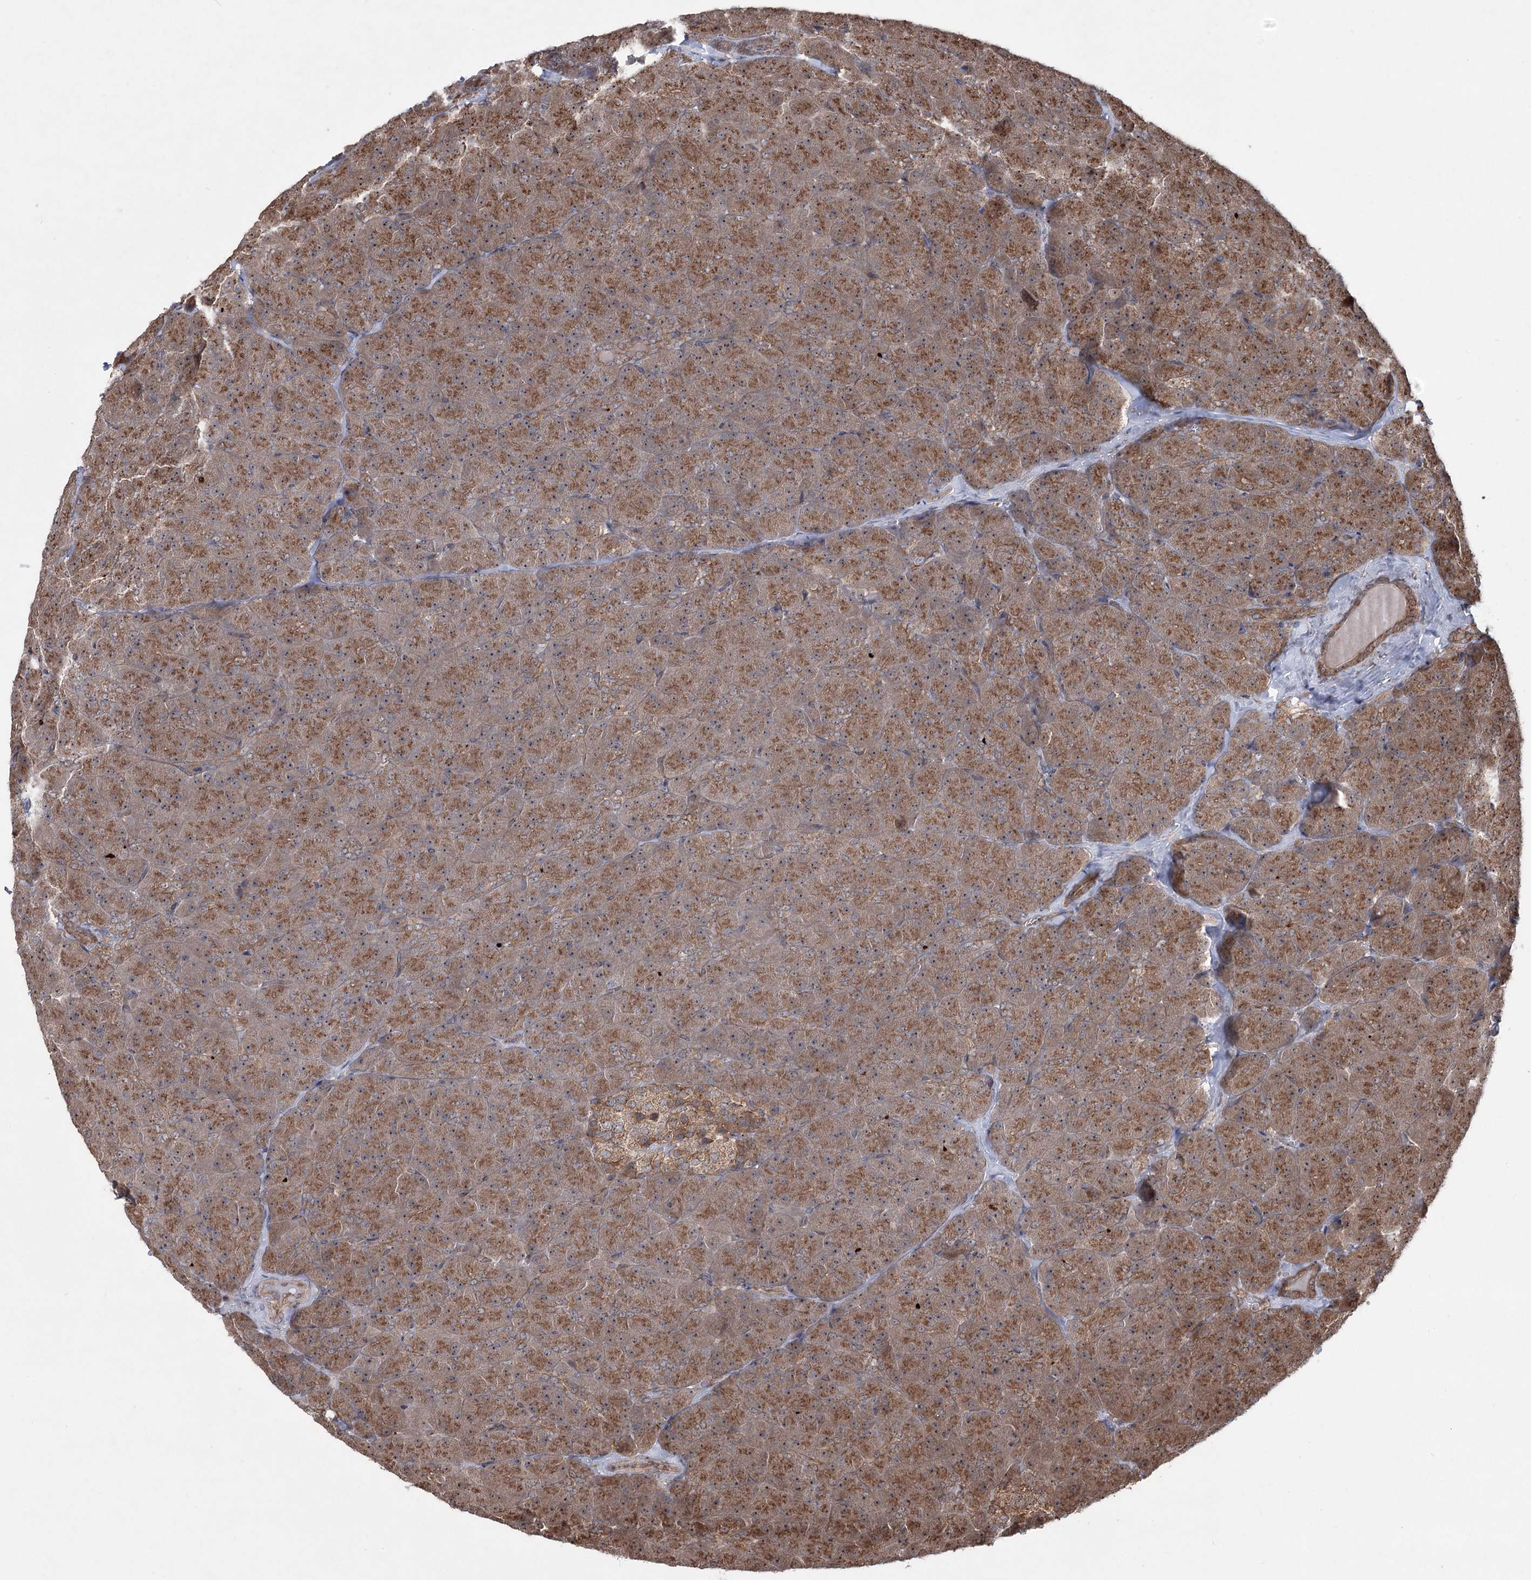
{"staining": {"intensity": "strong", "quantity": ">75%", "location": "cytoplasmic/membranous,nuclear"}, "tissue": "pancreas", "cell_type": "Exocrine glandular cells", "image_type": "normal", "snomed": [{"axis": "morphology", "description": "Normal tissue, NOS"}, {"axis": "topography", "description": "Pancreas"}], "caption": "Protein staining displays strong cytoplasmic/membranous,nuclear staining in about >75% of exocrine glandular cells in unremarkable pancreas.", "gene": "SERINC5", "patient": {"sex": "male", "age": 36}}